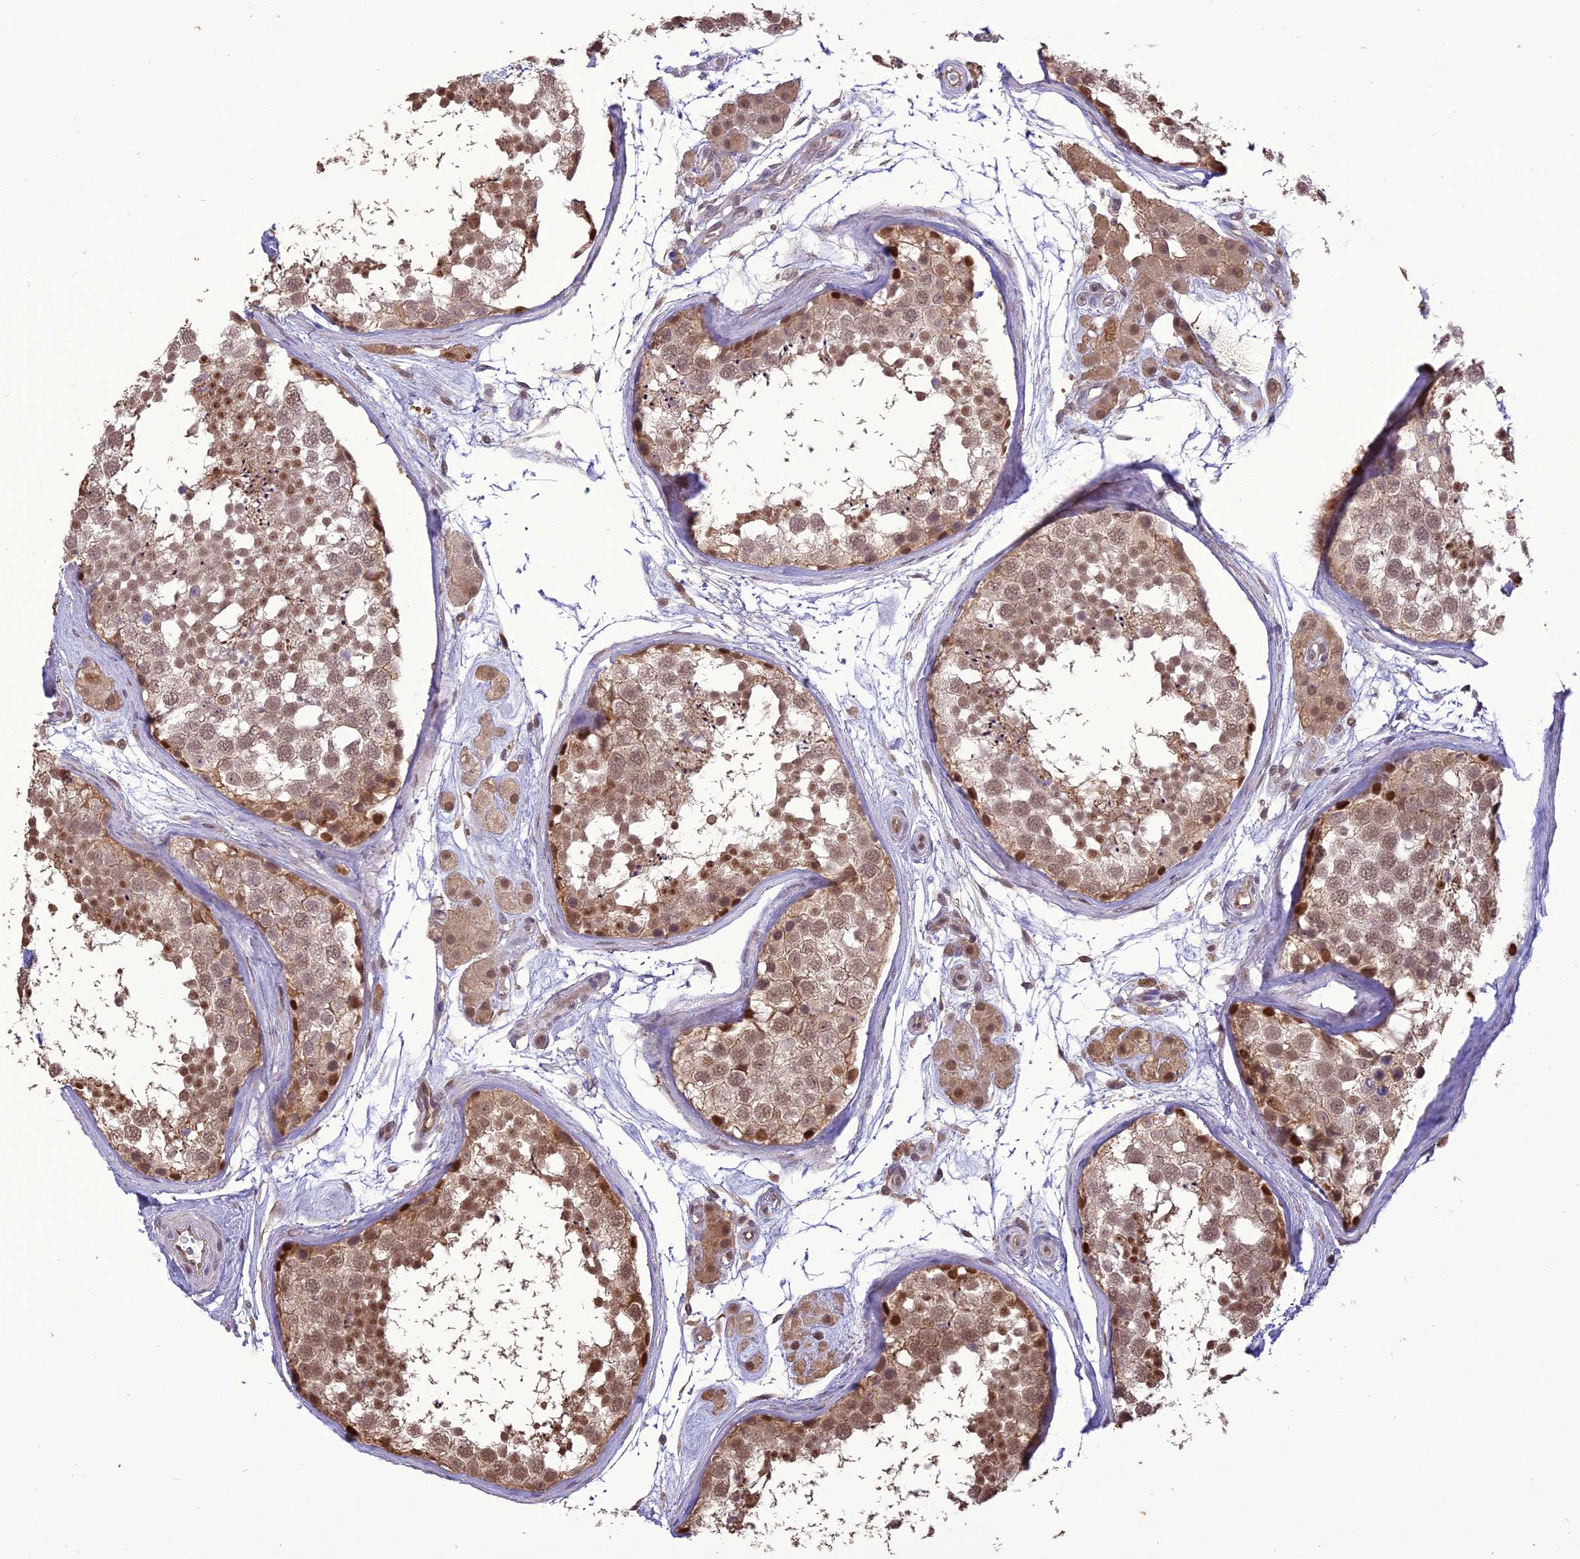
{"staining": {"intensity": "moderate", "quantity": ">75%", "location": "cytoplasmic/membranous,nuclear"}, "tissue": "testis", "cell_type": "Cells in seminiferous ducts", "image_type": "normal", "snomed": [{"axis": "morphology", "description": "Normal tissue, NOS"}, {"axis": "topography", "description": "Testis"}], "caption": "This is an image of IHC staining of normal testis, which shows moderate staining in the cytoplasmic/membranous,nuclear of cells in seminiferous ducts.", "gene": "TIGD7", "patient": {"sex": "male", "age": 56}}